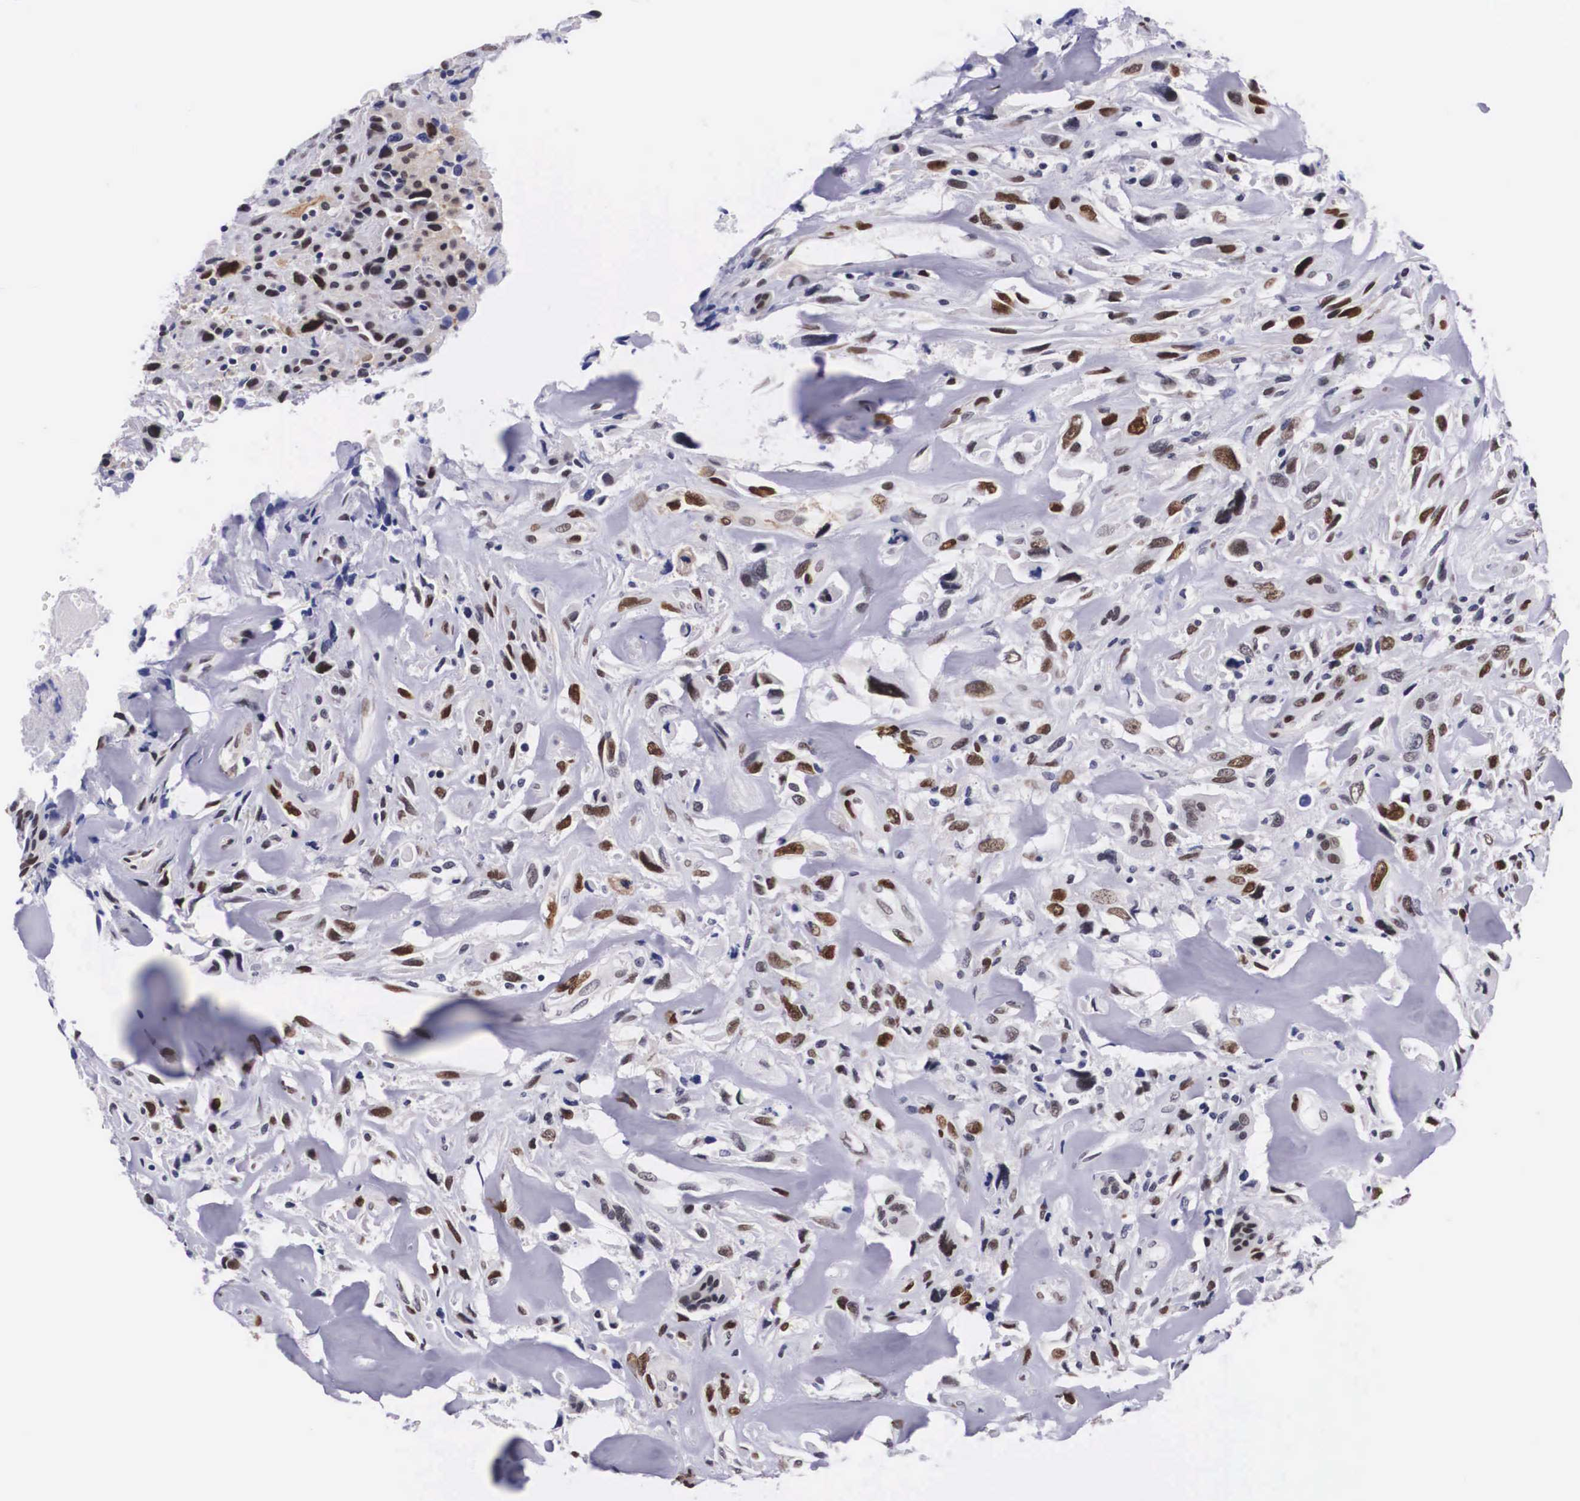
{"staining": {"intensity": "strong", "quantity": ">75%", "location": "nuclear"}, "tissue": "breast cancer", "cell_type": "Tumor cells", "image_type": "cancer", "snomed": [{"axis": "morphology", "description": "Neoplasm, malignant, NOS"}, {"axis": "topography", "description": "Breast"}], "caption": "IHC (DAB) staining of breast cancer (neoplasm (malignant)) demonstrates strong nuclear protein staining in approximately >75% of tumor cells.", "gene": "KHDRBS3", "patient": {"sex": "female", "age": 50}}